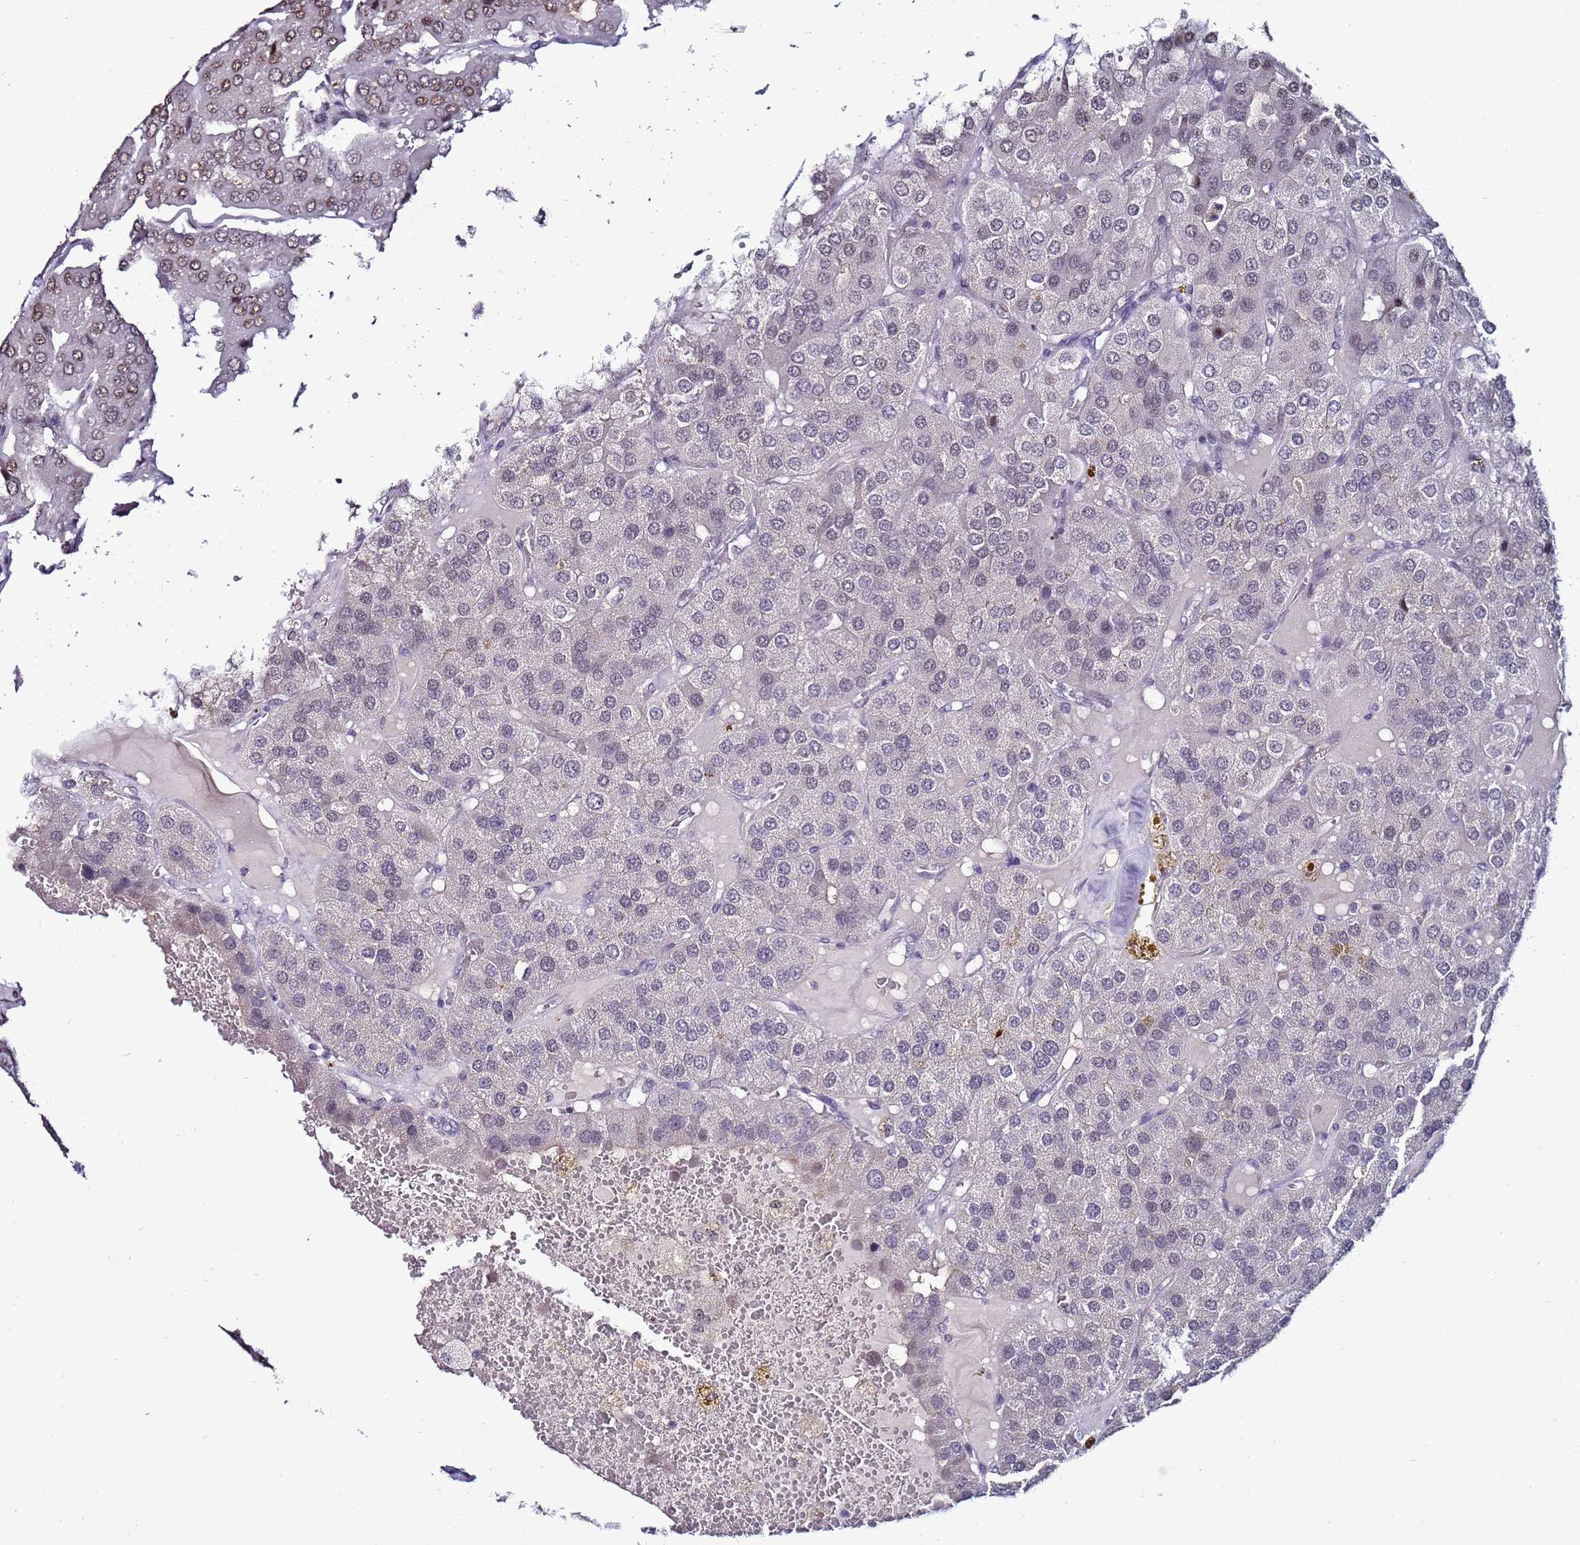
{"staining": {"intensity": "moderate", "quantity": "<25%", "location": "nuclear"}, "tissue": "parathyroid gland", "cell_type": "Glandular cells", "image_type": "normal", "snomed": [{"axis": "morphology", "description": "Normal tissue, NOS"}, {"axis": "morphology", "description": "Adenoma, NOS"}, {"axis": "topography", "description": "Parathyroid gland"}], "caption": "Protein analysis of benign parathyroid gland displays moderate nuclear expression in approximately <25% of glandular cells.", "gene": "PSMA7", "patient": {"sex": "female", "age": 86}}